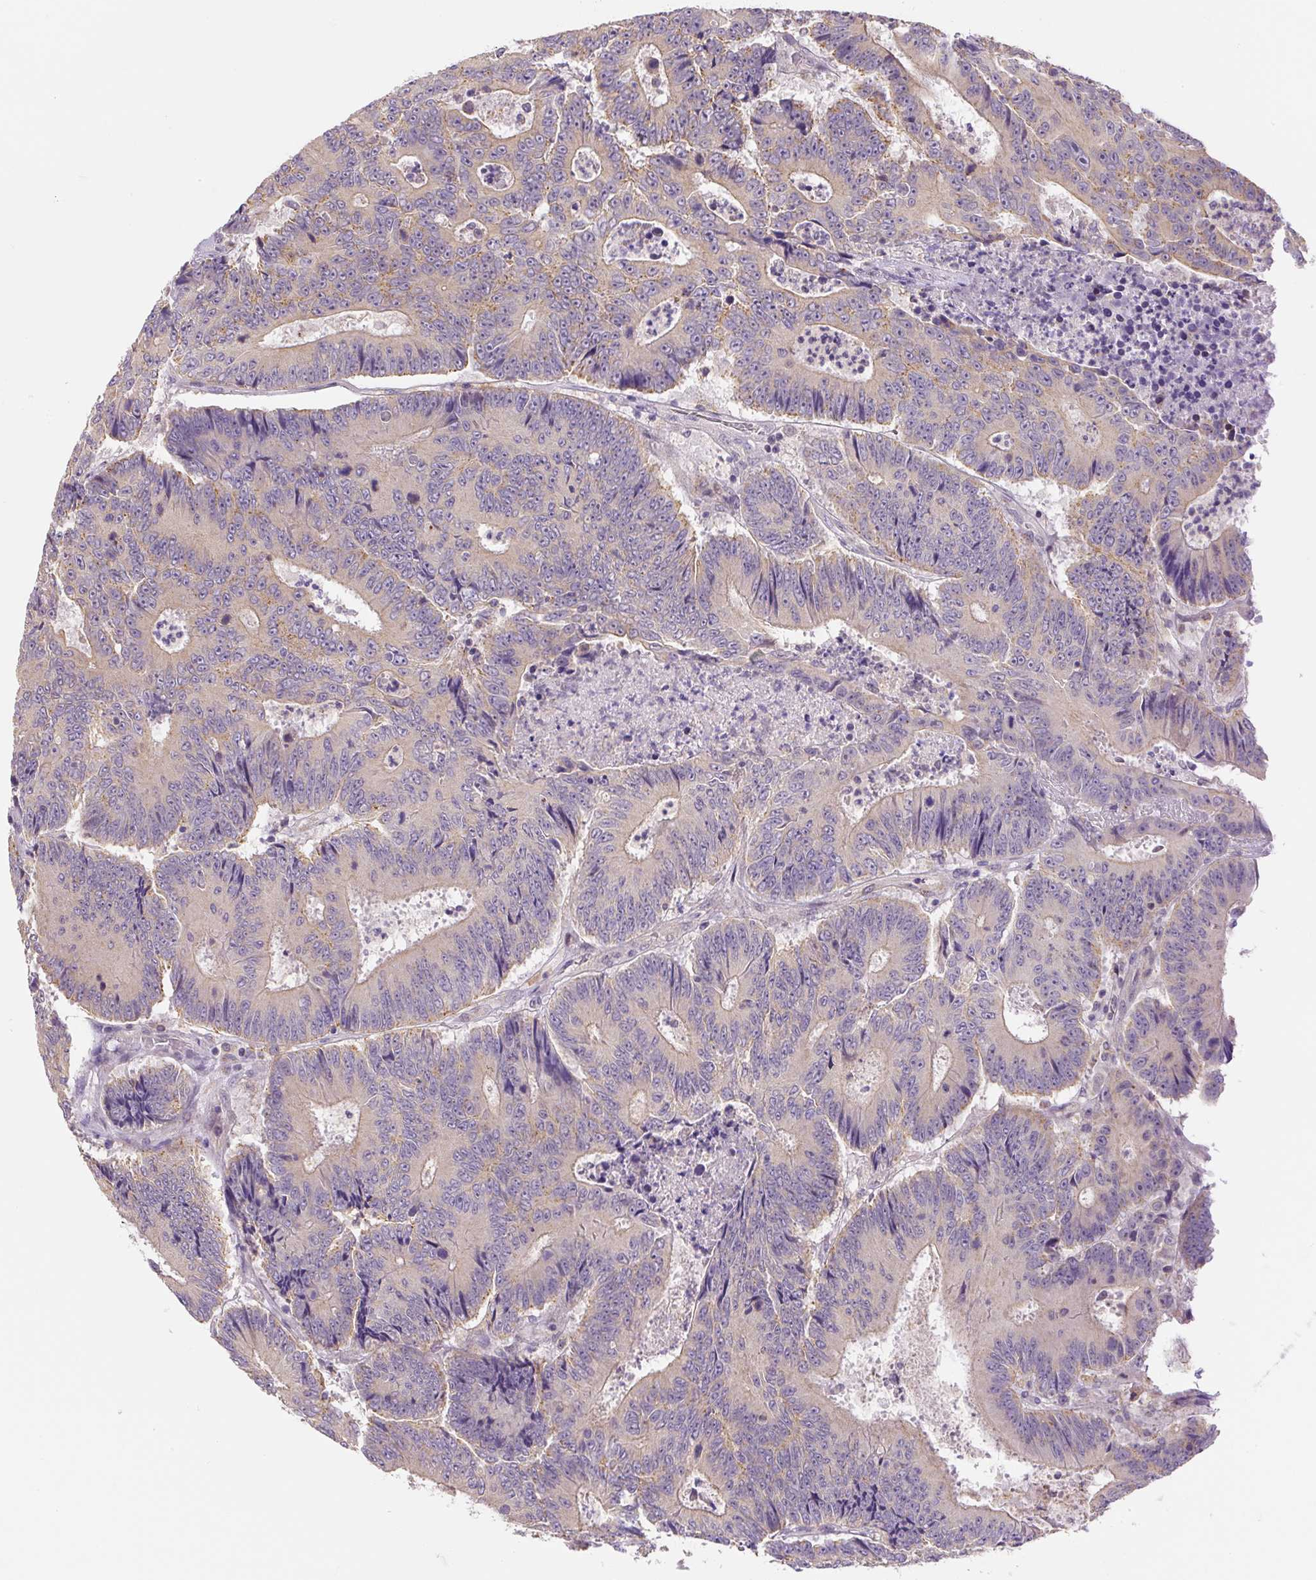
{"staining": {"intensity": "weak", "quantity": "<25%", "location": "cytoplasmic/membranous"}, "tissue": "colorectal cancer", "cell_type": "Tumor cells", "image_type": "cancer", "snomed": [{"axis": "morphology", "description": "Adenocarcinoma, NOS"}, {"axis": "topography", "description": "Colon"}], "caption": "This is a image of immunohistochemistry (IHC) staining of colorectal adenocarcinoma, which shows no positivity in tumor cells.", "gene": "PLA2G4A", "patient": {"sex": "male", "age": 83}}